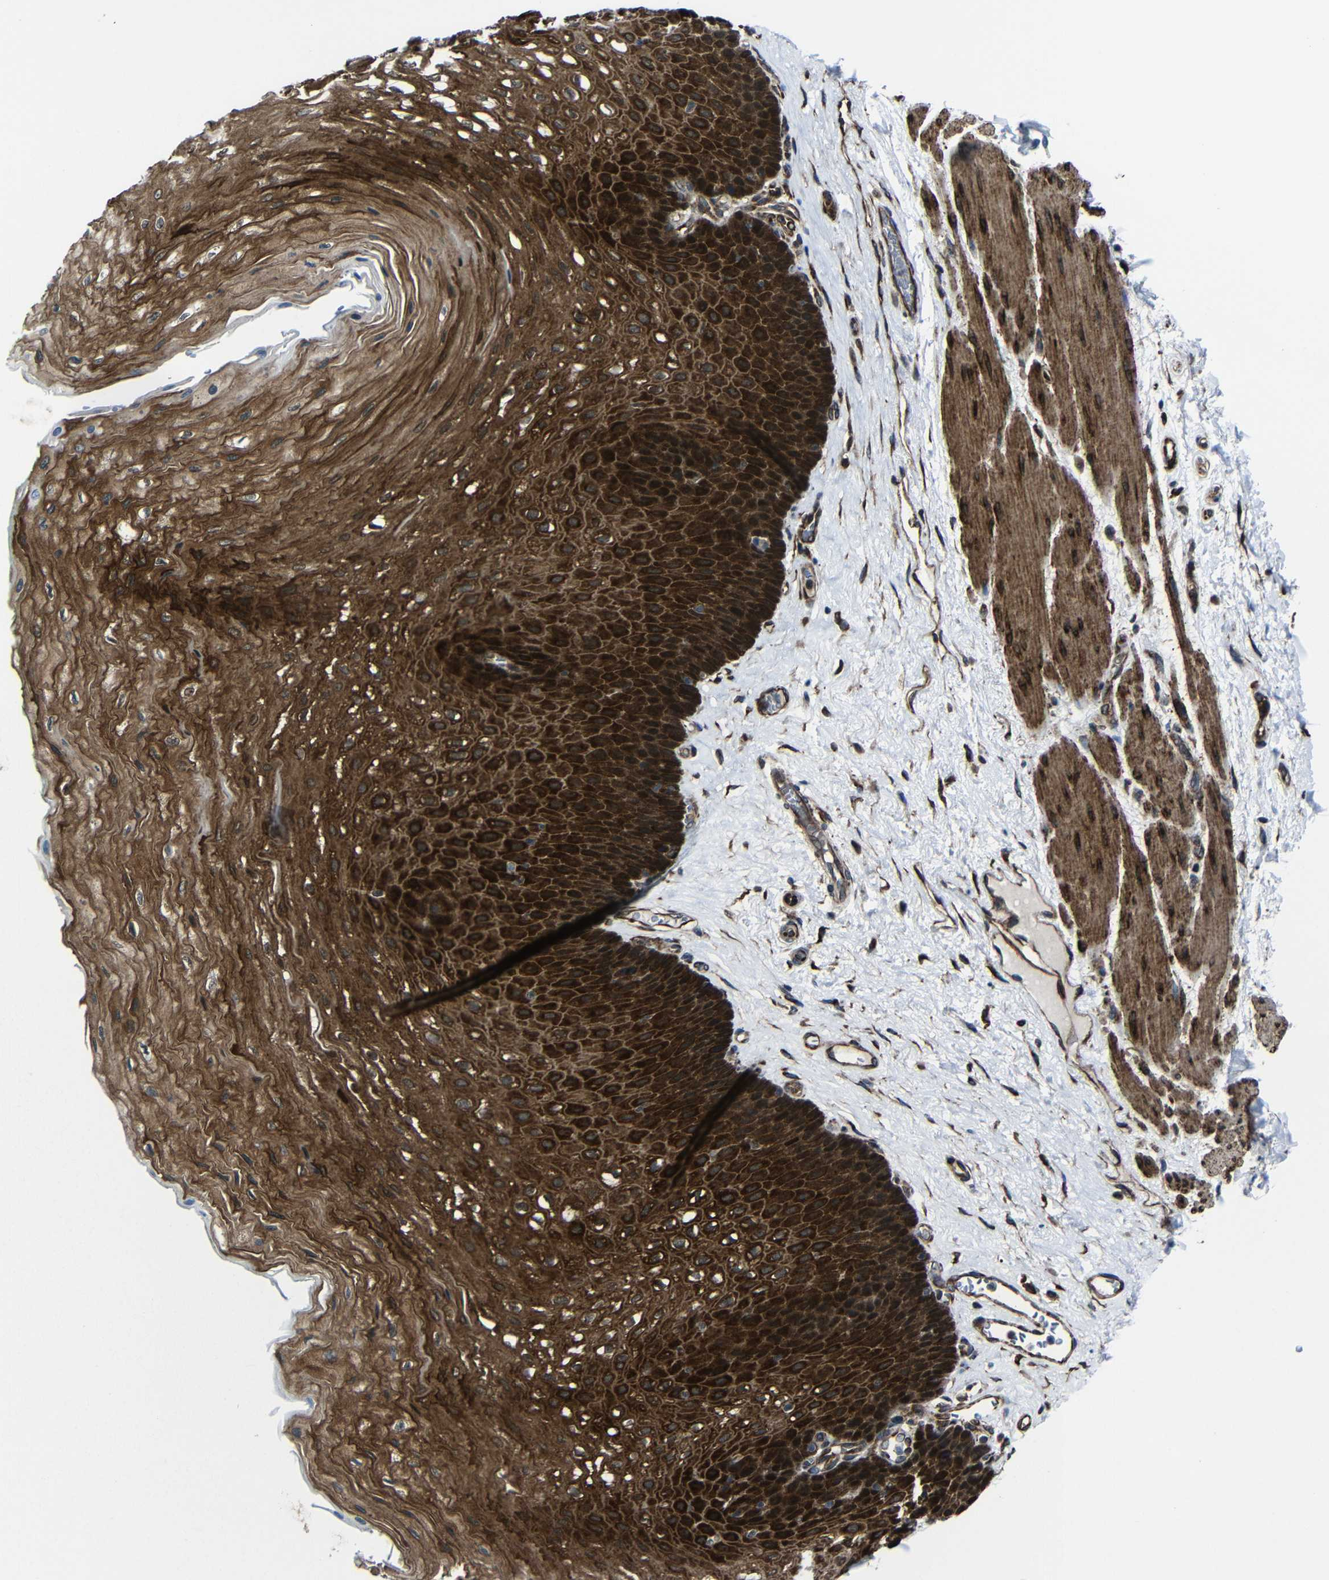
{"staining": {"intensity": "strong", "quantity": ">75%", "location": "cytoplasmic/membranous"}, "tissue": "esophagus", "cell_type": "Squamous epithelial cells", "image_type": "normal", "snomed": [{"axis": "morphology", "description": "Normal tissue, NOS"}, {"axis": "topography", "description": "Esophagus"}], "caption": "Squamous epithelial cells exhibit strong cytoplasmic/membranous expression in approximately >75% of cells in normal esophagus.", "gene": "KIAA0513", "patient": {"sex": "female", "age": 72}}